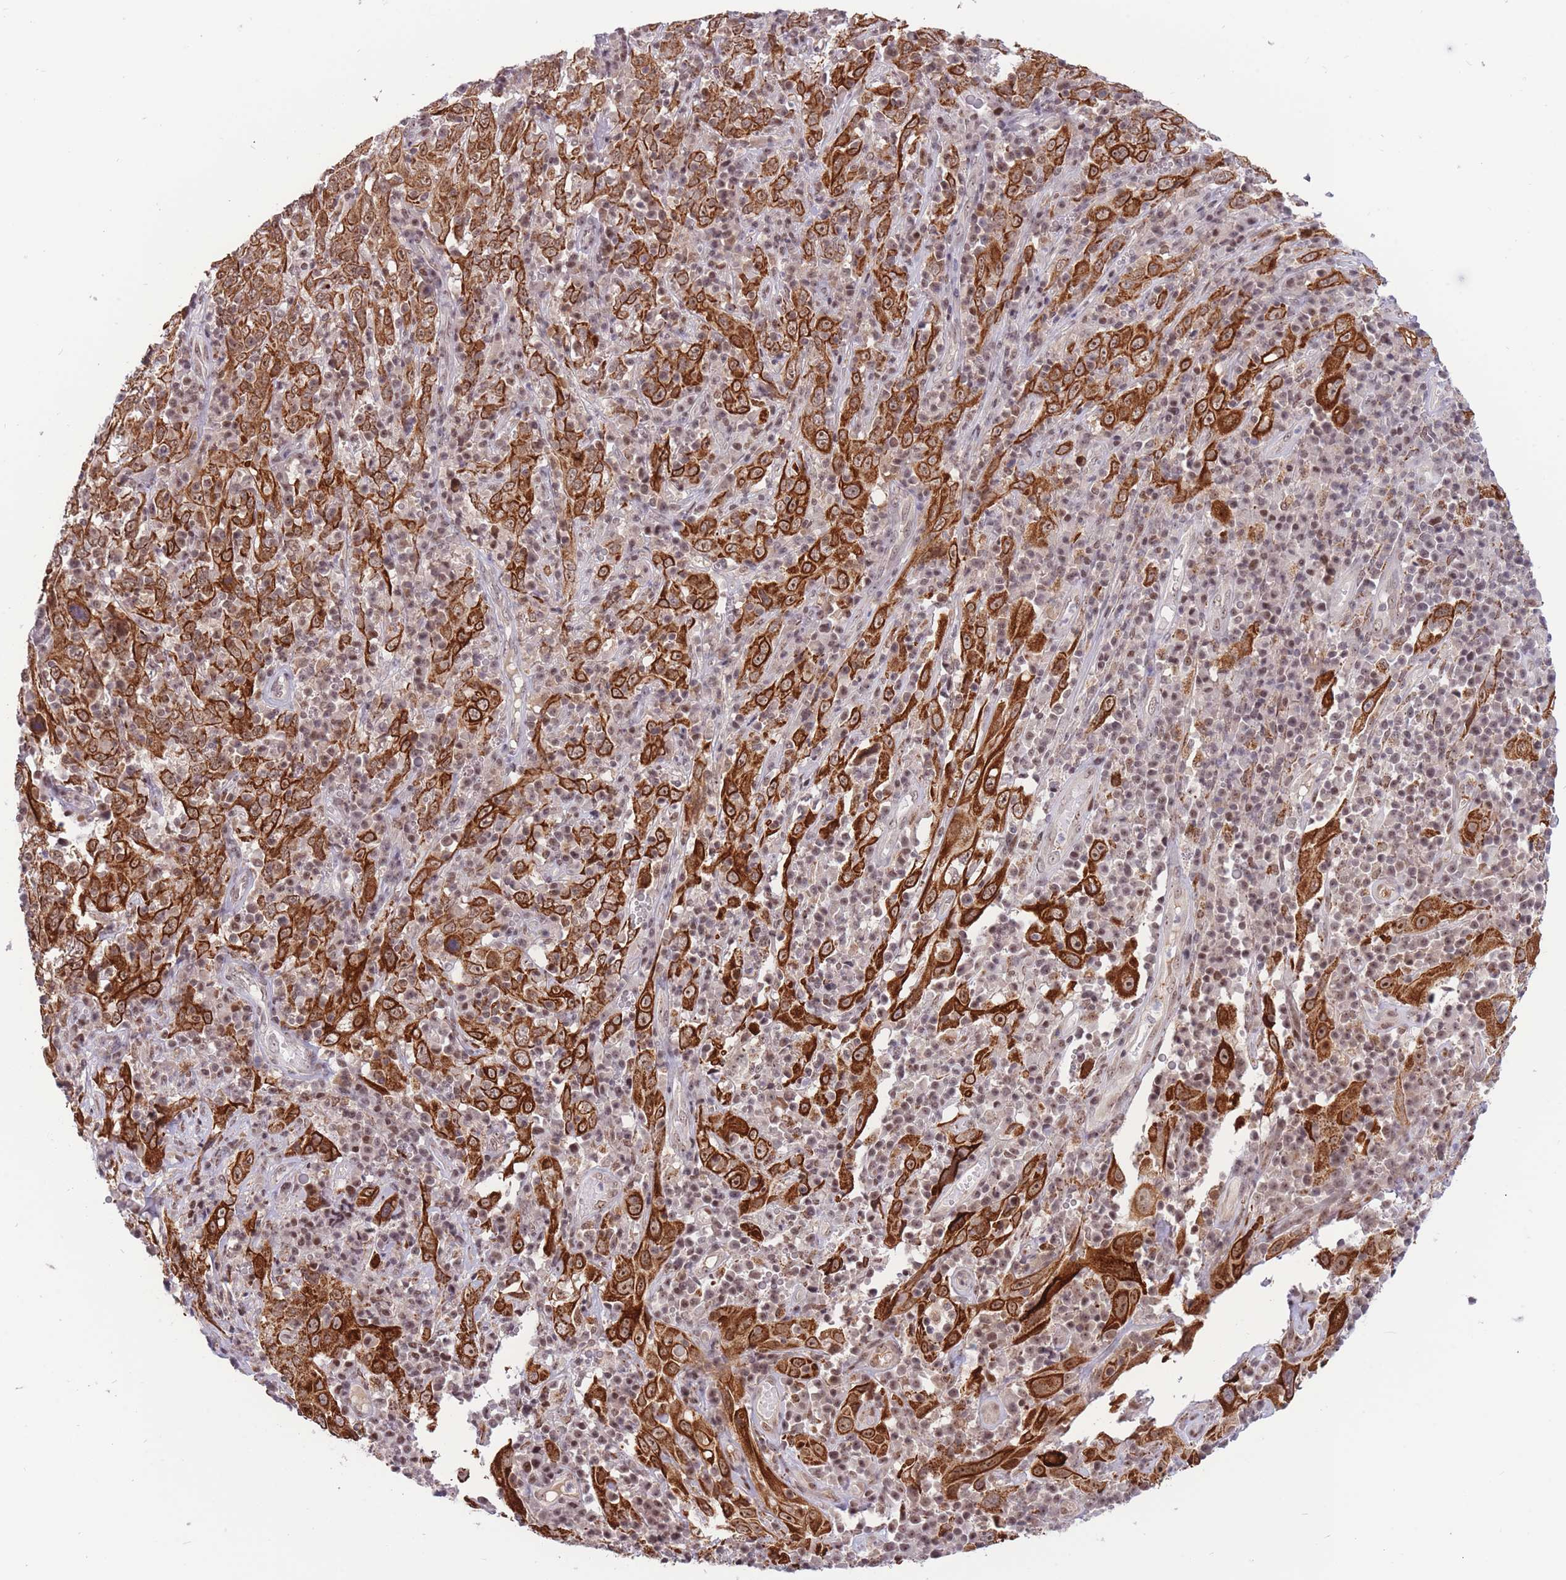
{"staining": {"intensity": "strong", "quantity": ">75%", "location": "cytoplasmic/membranous,nuclear"}, "tissue": "cervical cancer", "cell_type": "Tumor cells", "image_type": "cancer", "snomed": [{"axis": "morphology", "description": "Squamous cell carcinoma, NOS"}, {"axis": "topography", "description": "Cervix"}], "caption": "The immunohistochemical stain highlights strong cytoplasmic/membranous and nuclear expression in tumor cells of cervical cancer tissue.", "gene": "TARBP2", "patient": {"sex": "female", "age": 46}}